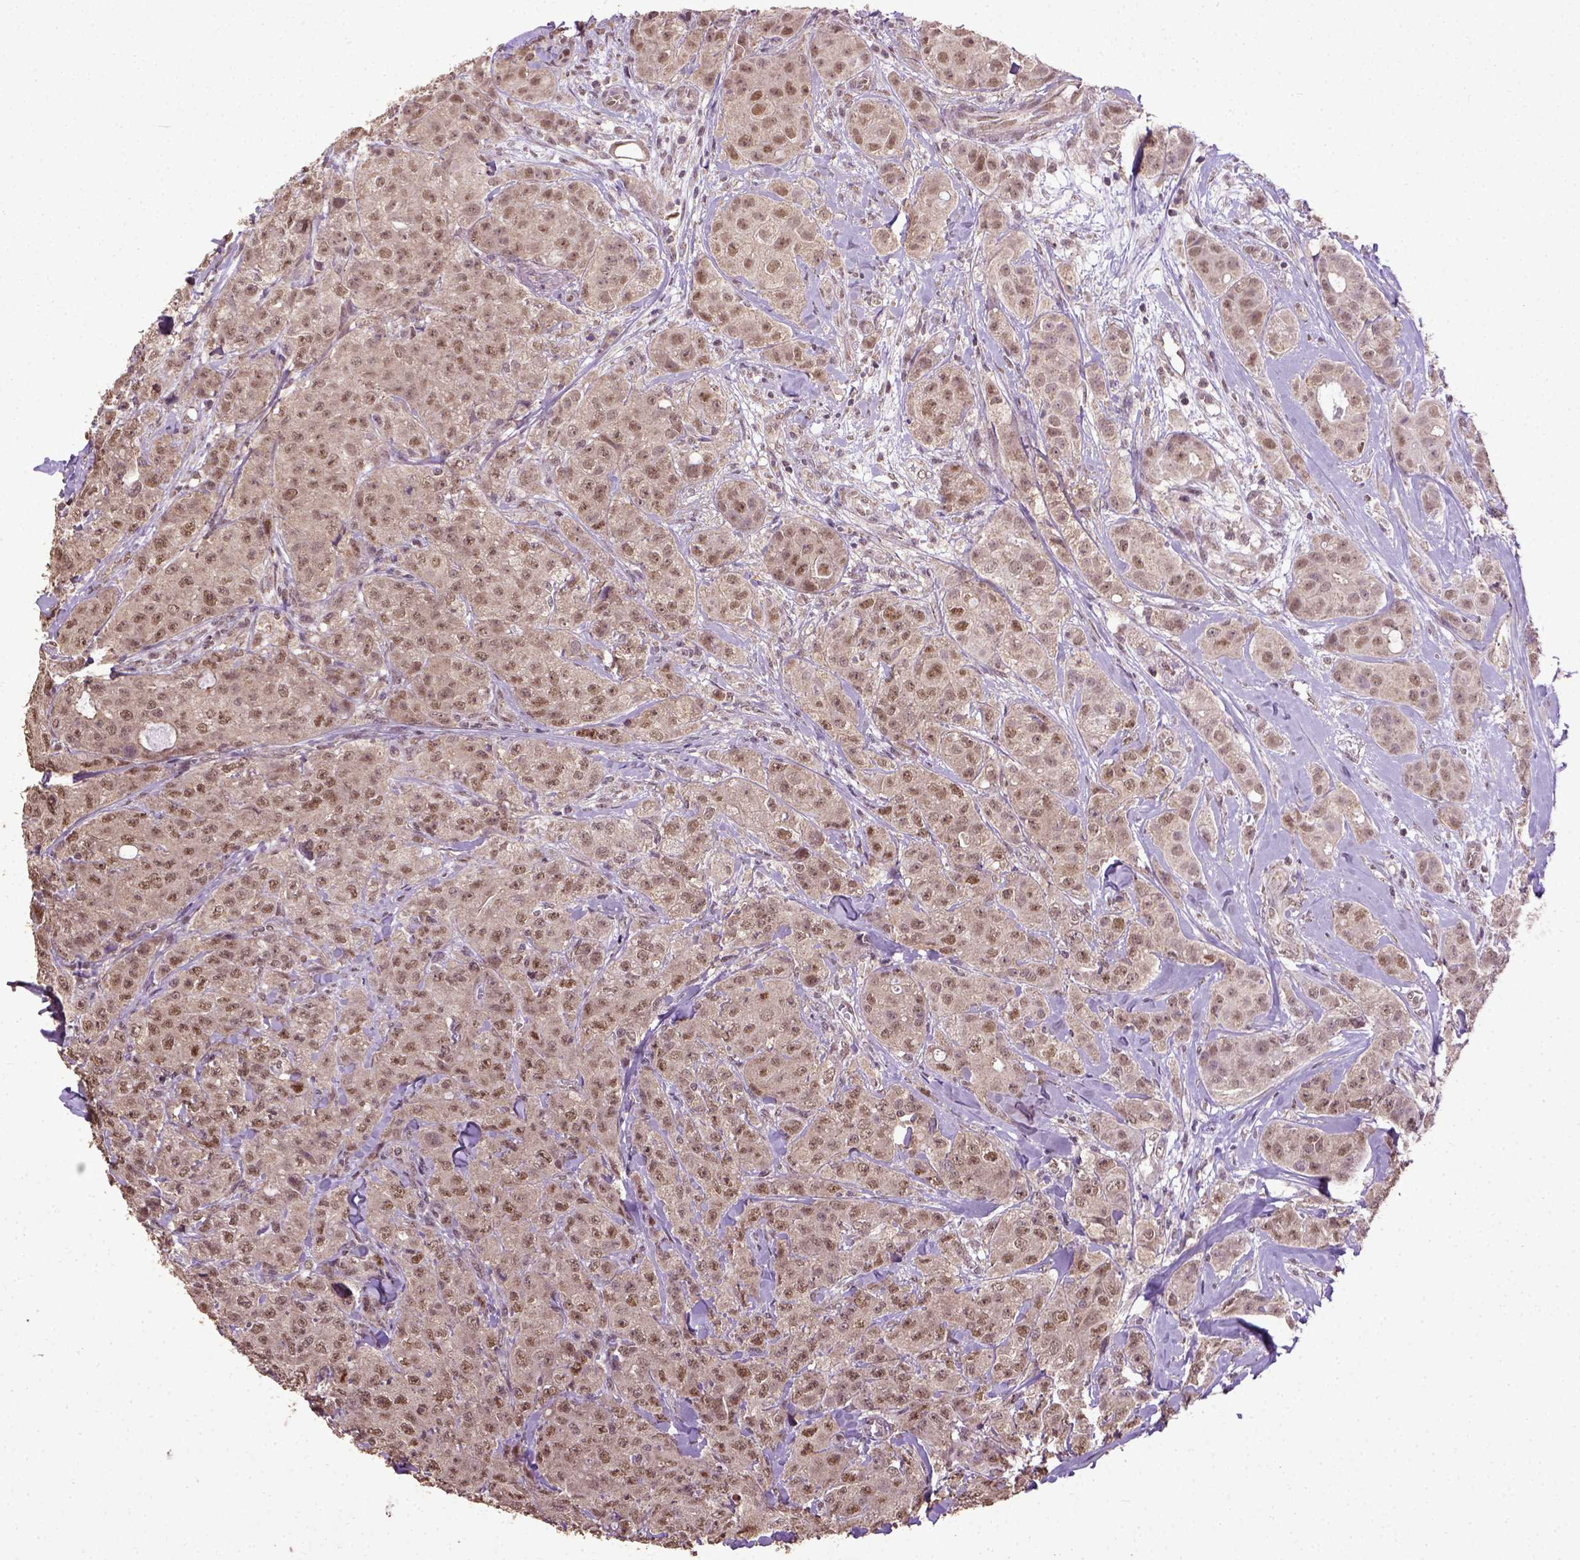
{"staining": {"intensity": "moderate", "quantity": ">75%", "location": "nuclear"}, "tissue": "breast cancer", "cell_type": "Tumor cells", "image_type": "cancer", "snomed": [{"axis": "morphology", "description": "Duct carcinoma"}, {"axis": "topography", "description": "Breast"}], "caption": "Breast cancer tissue exhibits moderate nuclear staining in approximately >75% of tumor cells Using DAB (3,3'-diaminobenzidine) (brown) and hematoxylin (blue) stains, captured at high magnification using brightfield microscopy.", "gene": "UBA3", "patient": {"sex": "female", "age": 43}}